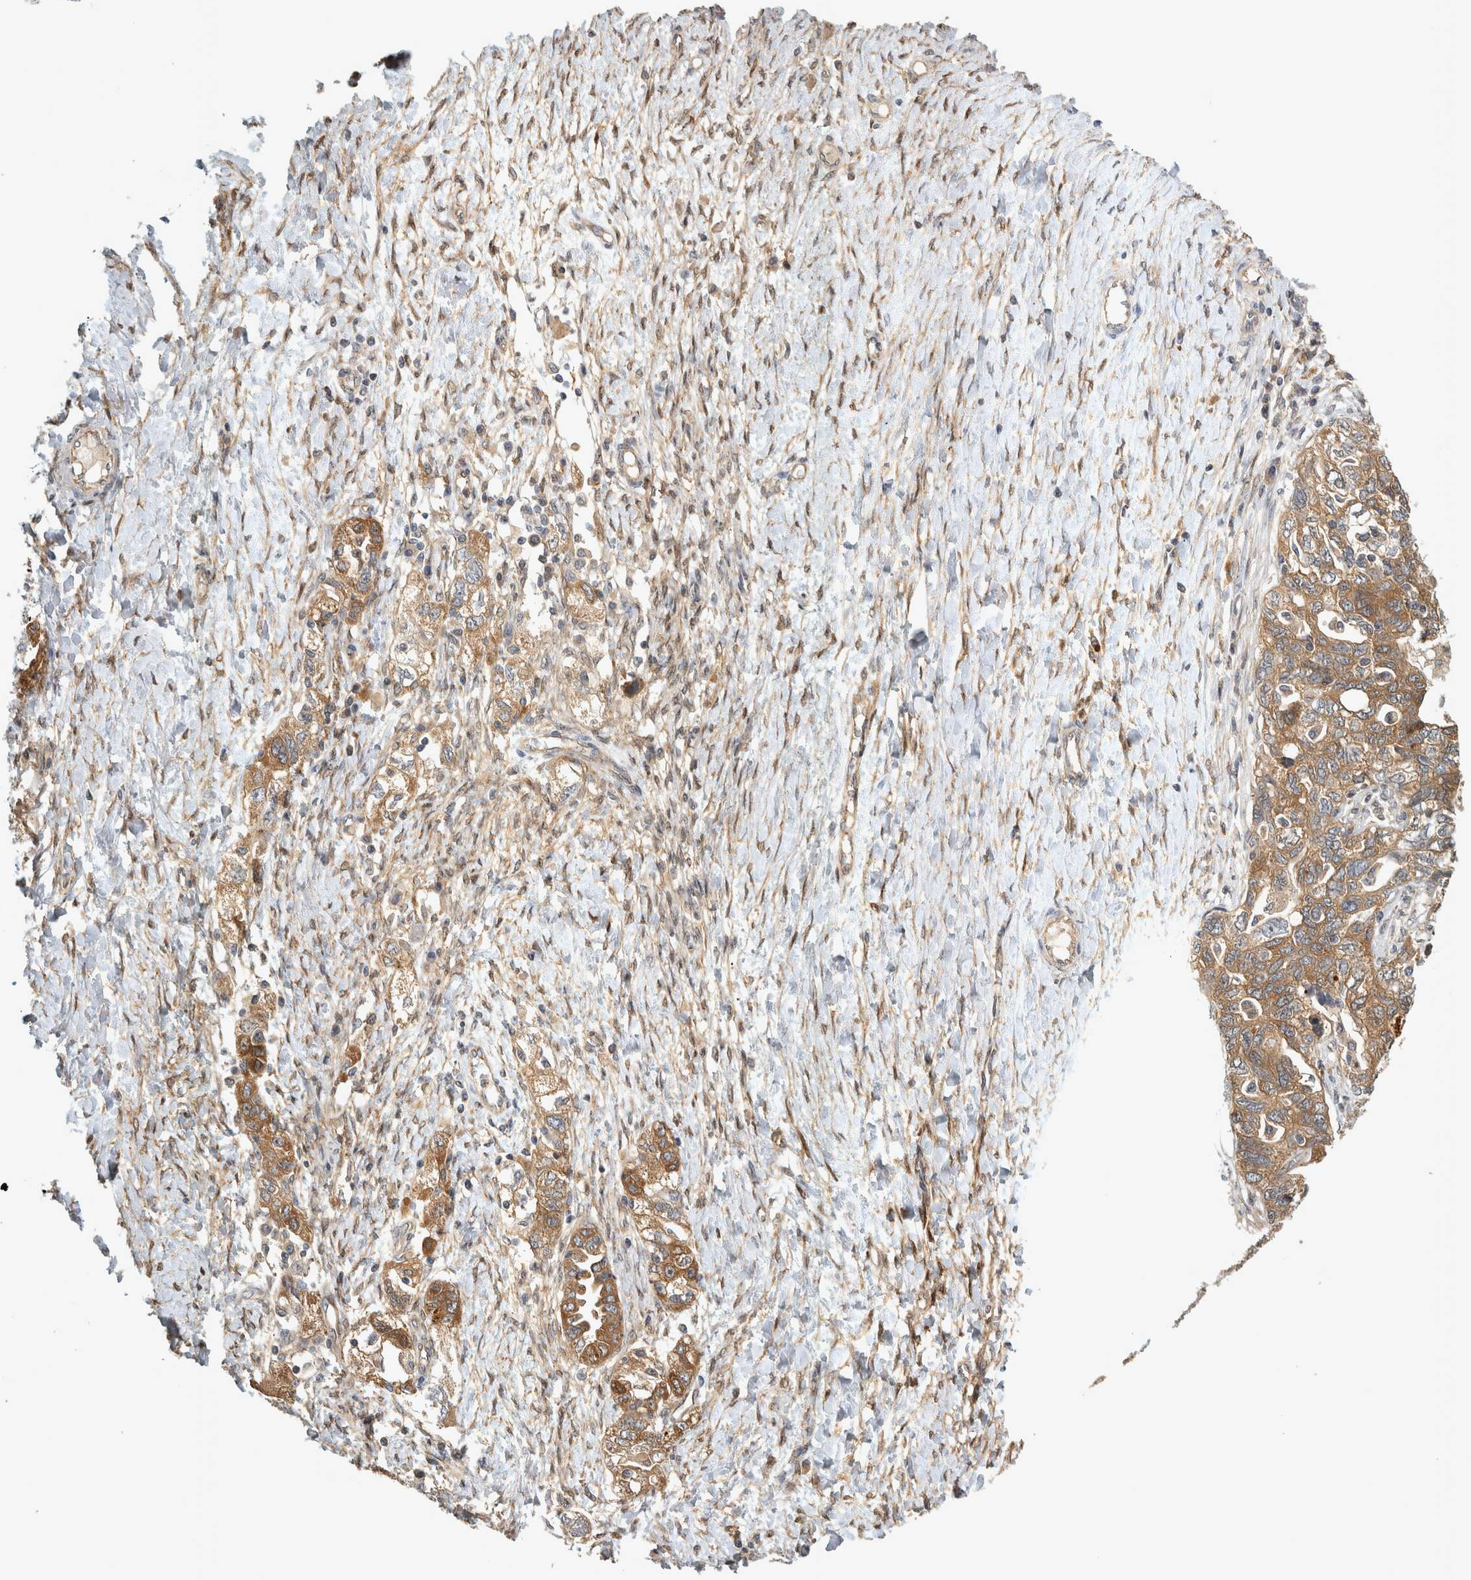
{"staining": {"intensity": "moderate", "quantity": ">75%", "location": "cytoplasmic/membranous"}, "tissue": "ovarian cancer", "cell_type": "Tumor cells", "image_type": "cancer", "snomed": [{"axis": "morphology", "description": "Carcinoma, NOS"}, {"axis": "morphology", "description": "Cystadenocarcinoma, serous, NOS"}, {"axis": "topography", "description": "Ovary"}], "caption": "Tumor cells demonstrate medium levels of moderate cytoplasmic/membranous staining in approximately >75% of cells in ovarian cancer (serous cystadenocarcinoma). Immunohistochemistry (ihc) stains the protein in brown and the nuclei are stained blue.", "gene": "TRMT61B", "patient": {"sex": "female", "age": 69}}